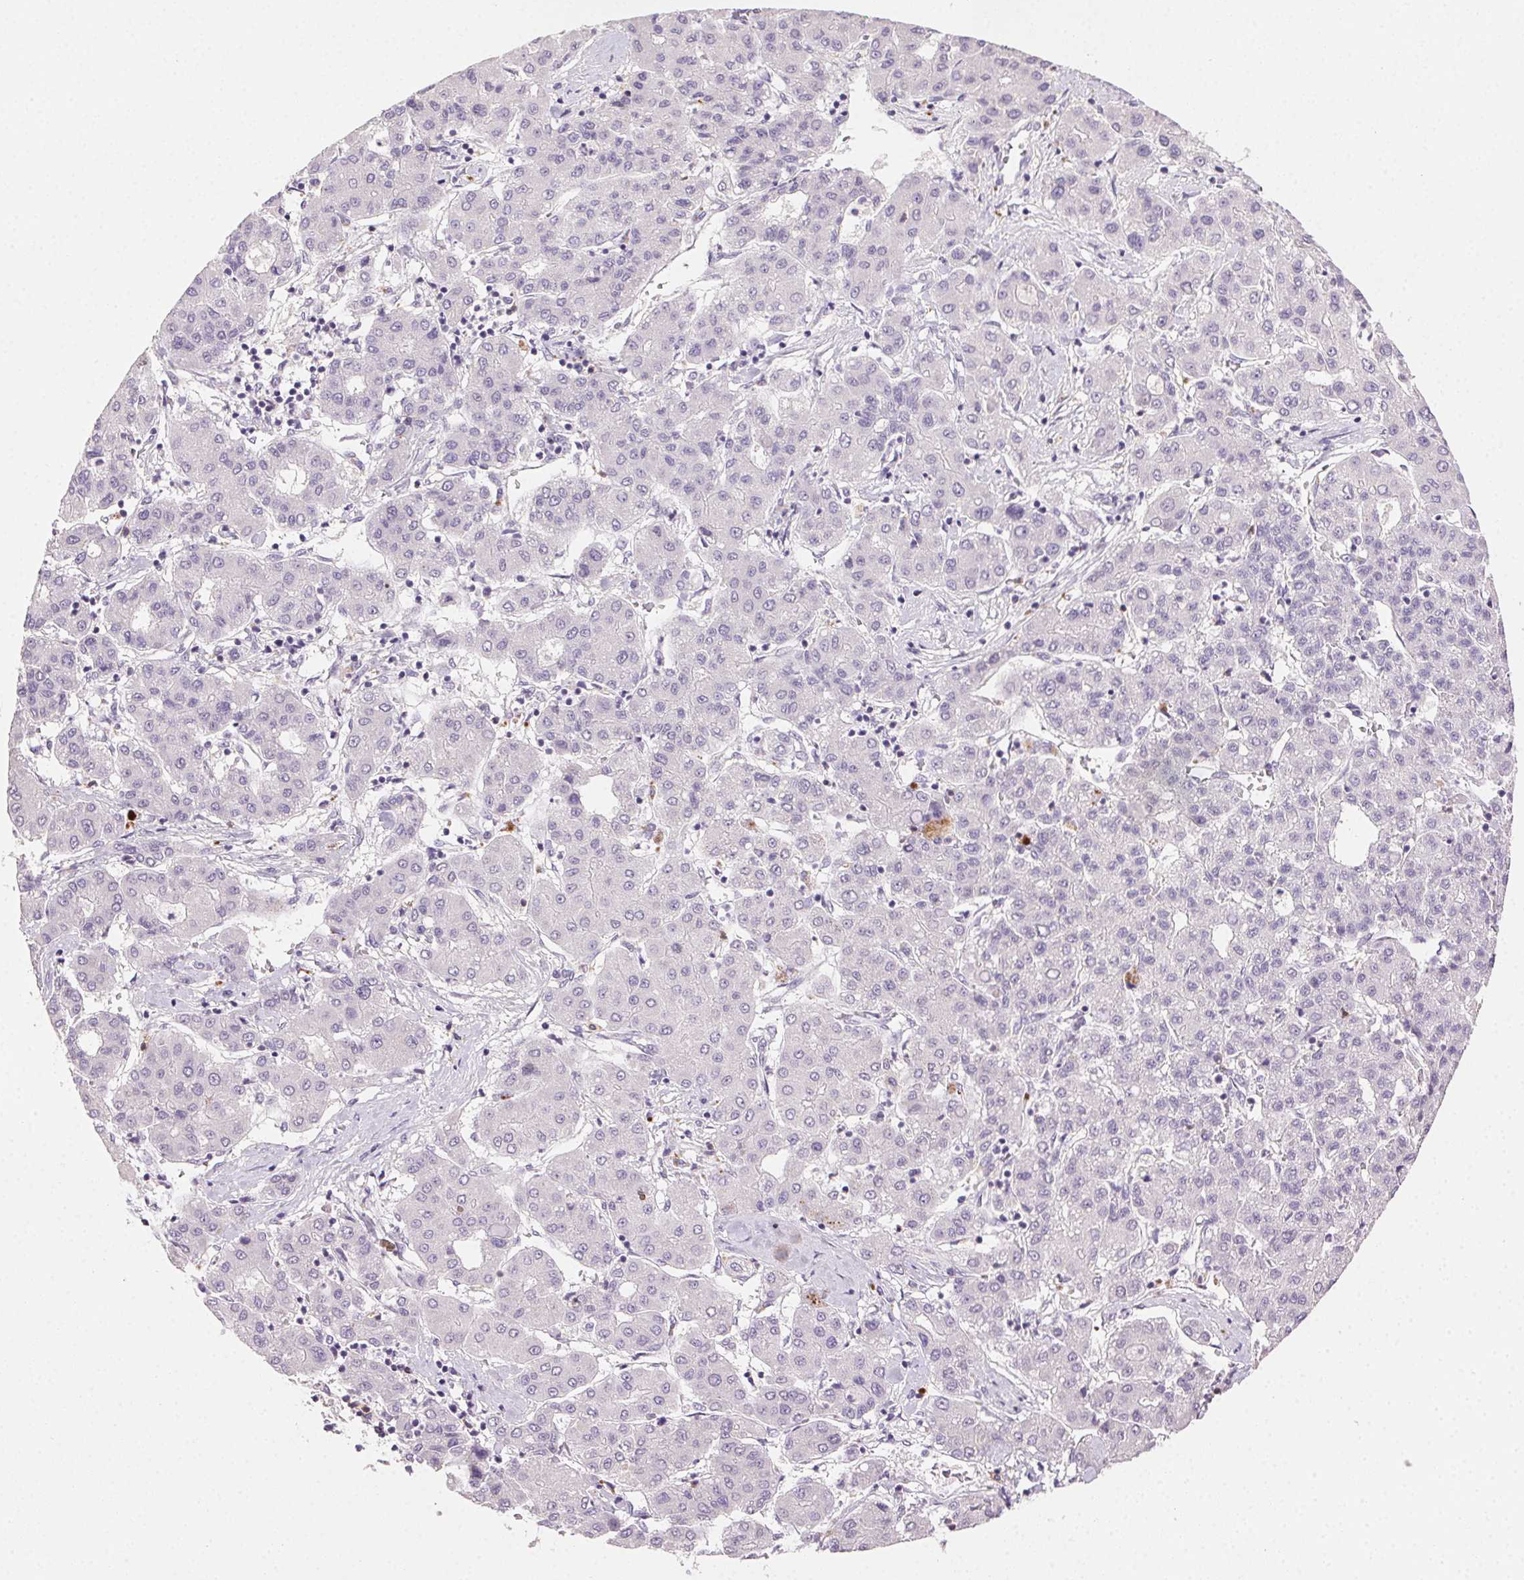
{"staining": {"intensity": "negative", "quantity": "none", "location": "none"}, "tissue": "liver cancer", "cell_type": "Tumor cells", "image_type": "cancer", "snomed": [{"axis": "morphology", "description": "Carcinoma, Hepatocellular, NOS"}, {"axis": "topography", "description": "Liver"}], "caption": "Immunohistochemistry photomicrograph of neoplastic tissue: human liver hepatocellular carcinoma stained with DAB exhibits no significant protein positivity in tumor cells.", "gene": "AKAP5", "patient": {"sex": "male", "age": 65}}